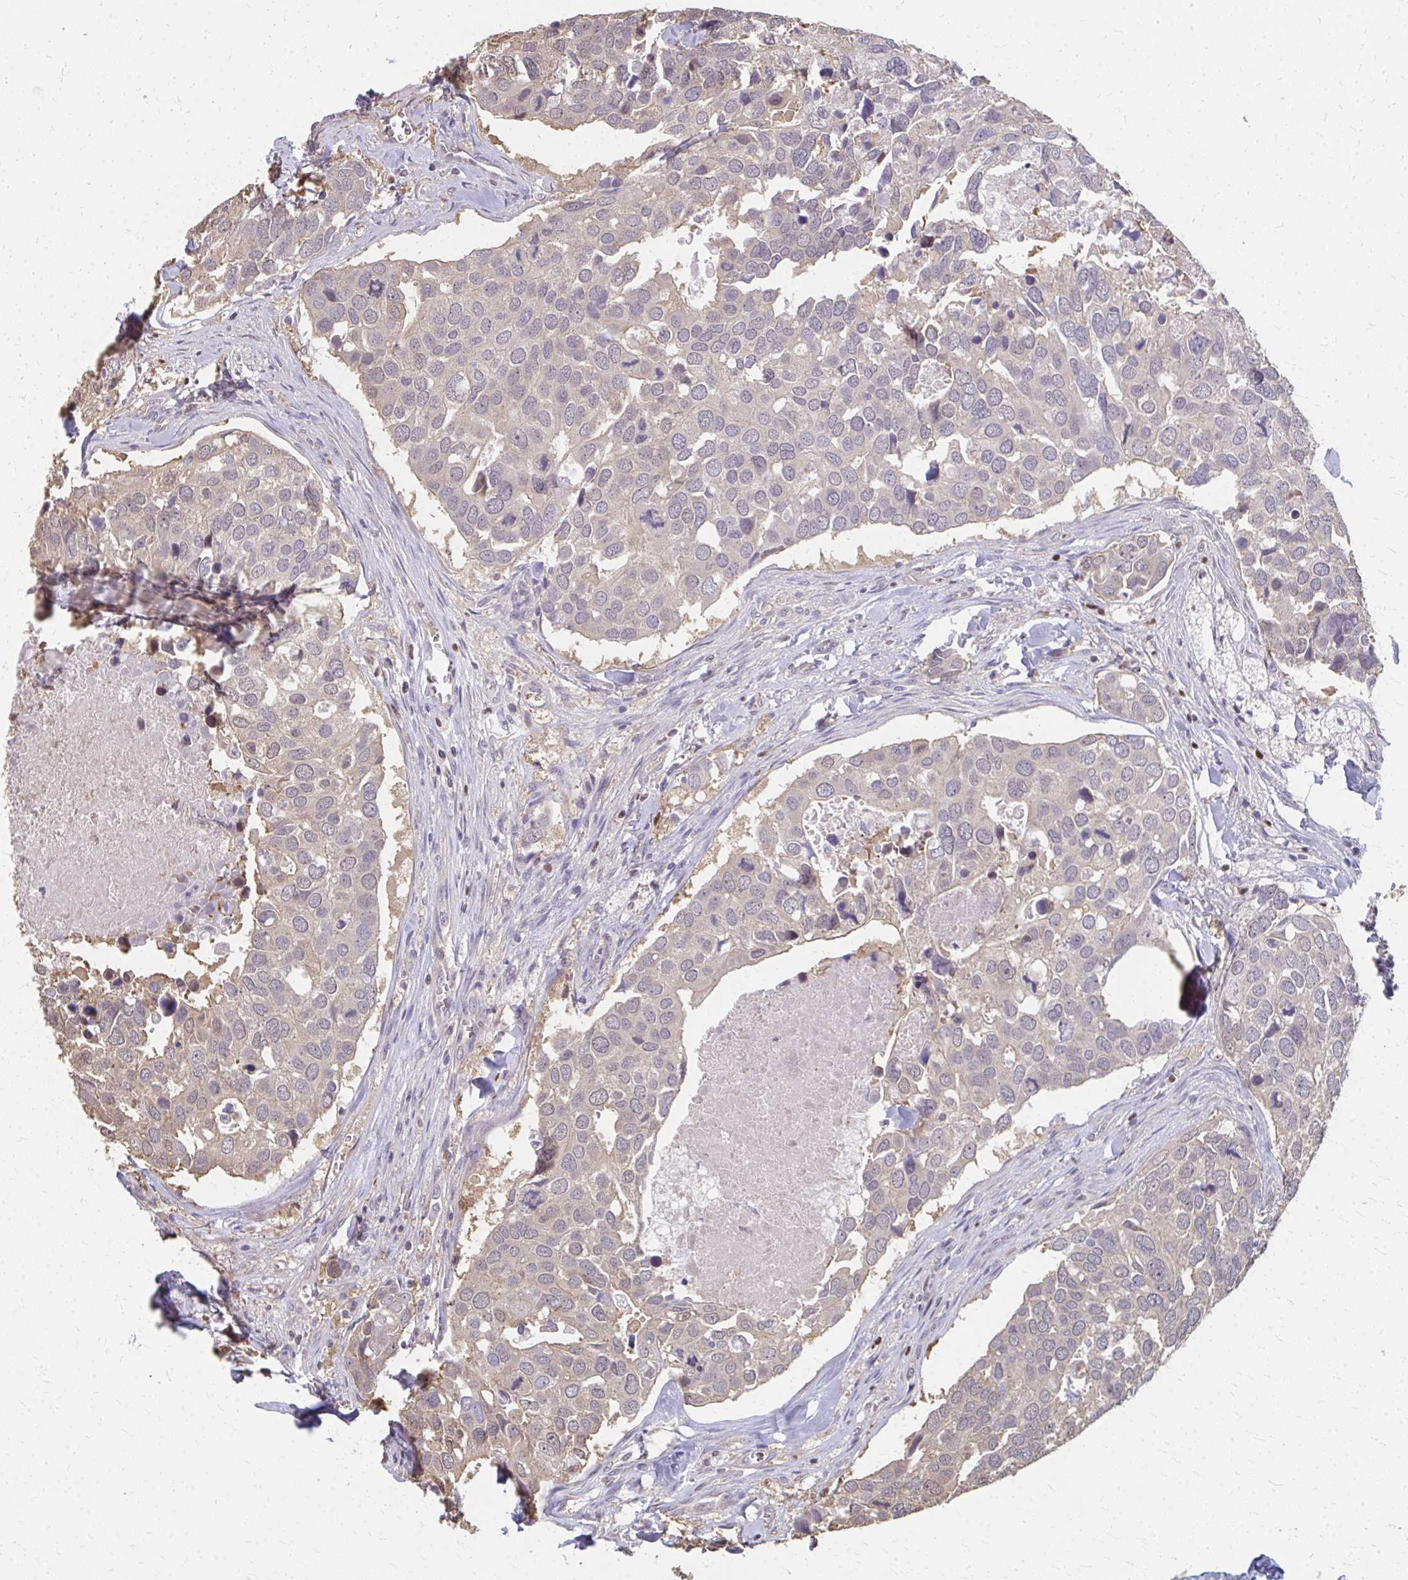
{"staining": {"intensity": "weak", "quantity": ">75%", "location": "cytoplasmic/membranous"}, "tissue": "breast cancer", "cell_type": "Tumor cells", "image_type": "cancer", "snomed": [{"axis": "morphology", "description": "Duct carcinoma"}, {"axis": "topography", "description": "Breast"}], "caption": "Human breast cancer stained with a brown dye shows weak cytoplasmic/membranous positive positivity in about >75% of tumor cells.", "gene": "RABGAP1L", "patient": {"sex": "female", "age": 83}}